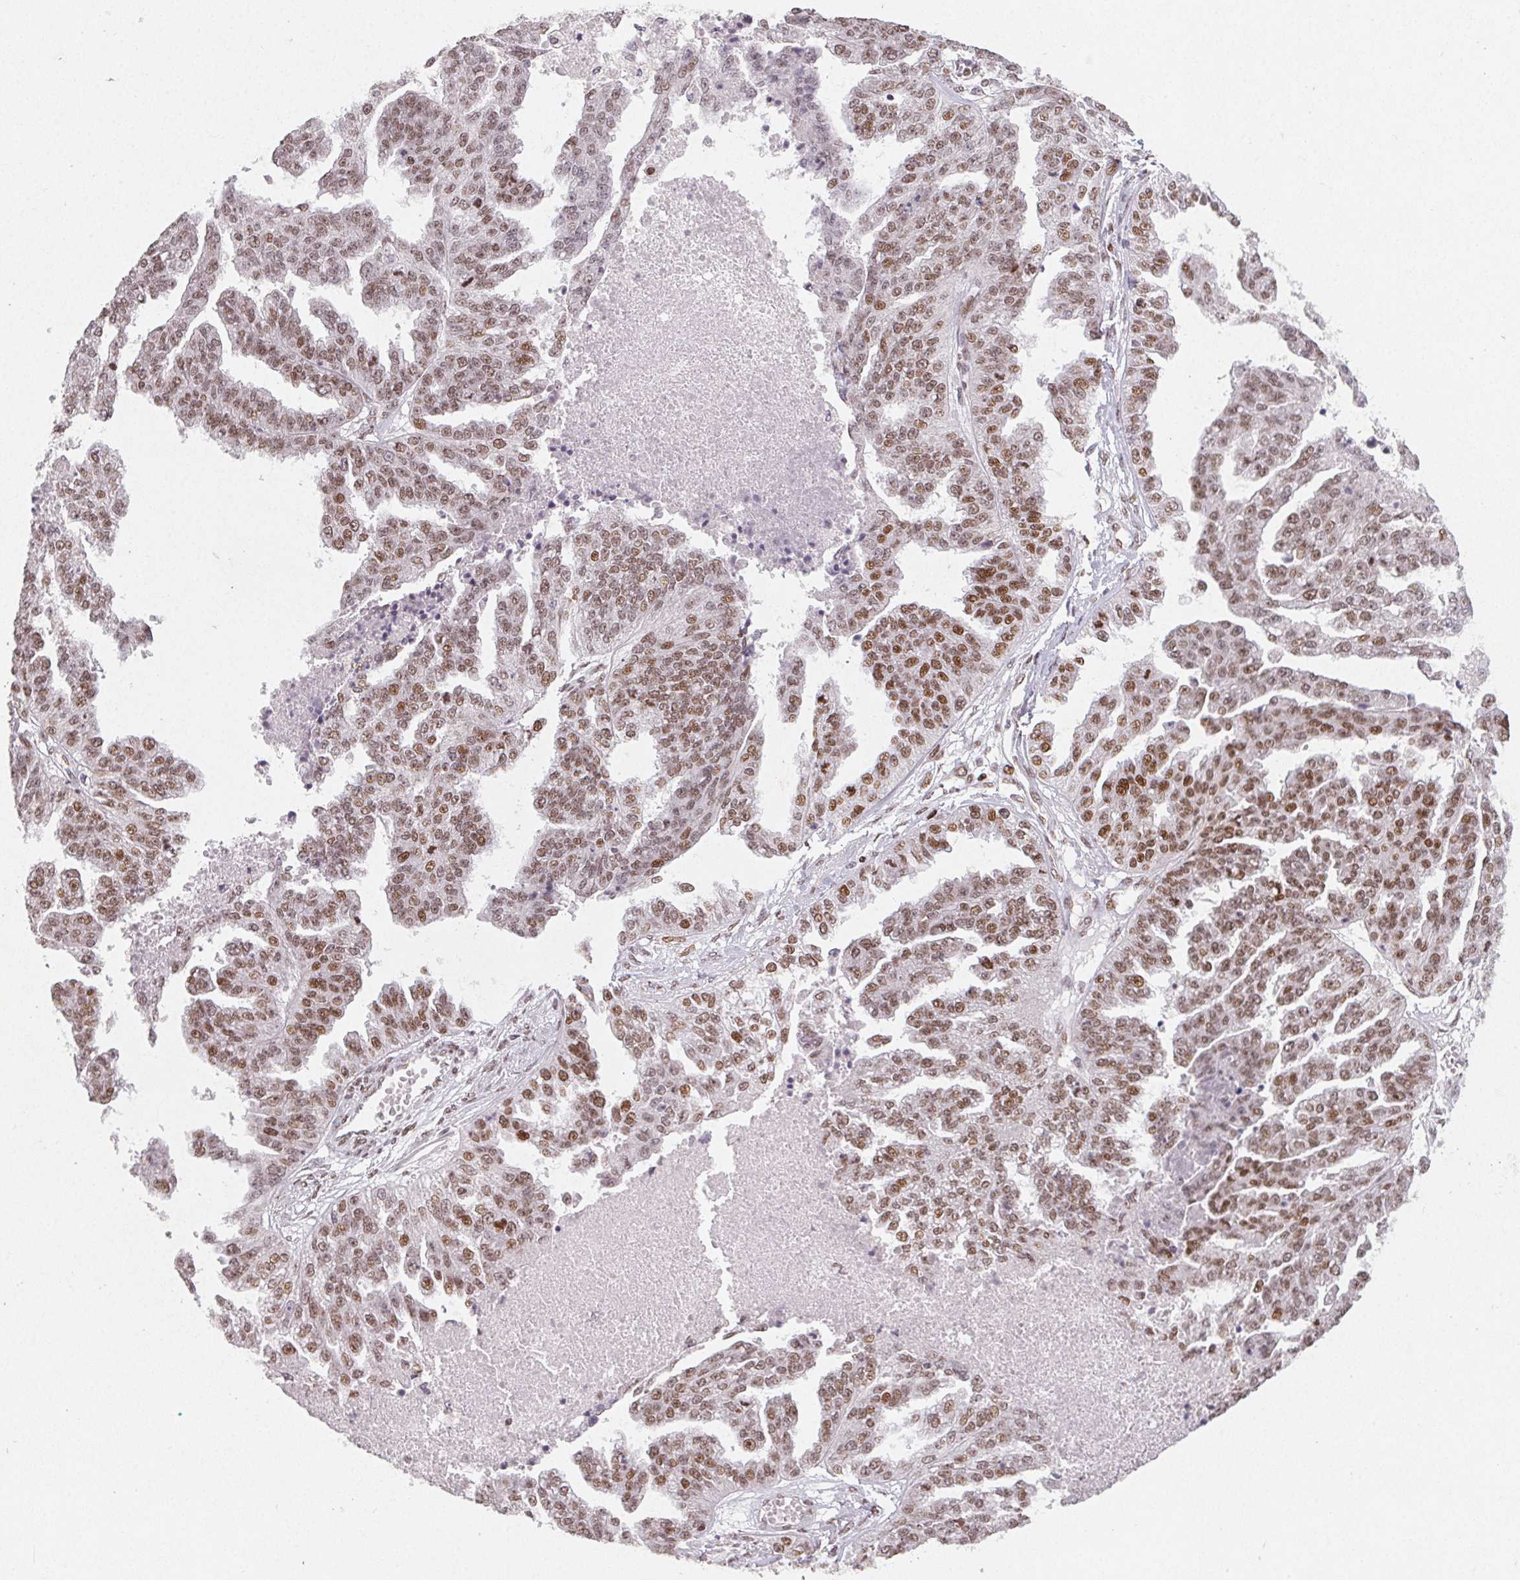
{"staining": {"intensity": "moderate", "quantity": ">75%", "location": "nuclear"}, "tissue": "ovarian cancer", "cell_type": "Tumor cells", "image_type": "cancer", "snomed": [{"axis": "morphology", "description": "Cystadenocarcinoma, serous, NOS"}, {"axis": "topography", "description": "Ovary"}], "caption": "Human ovarian serous cystadenocarcinoma stained with a brown dye demonstrates moderate nuclear positive positivity in about >75% of tumor cells.", "gene": "KMT2A", "patient": {"sex": "female", "age": 58}}